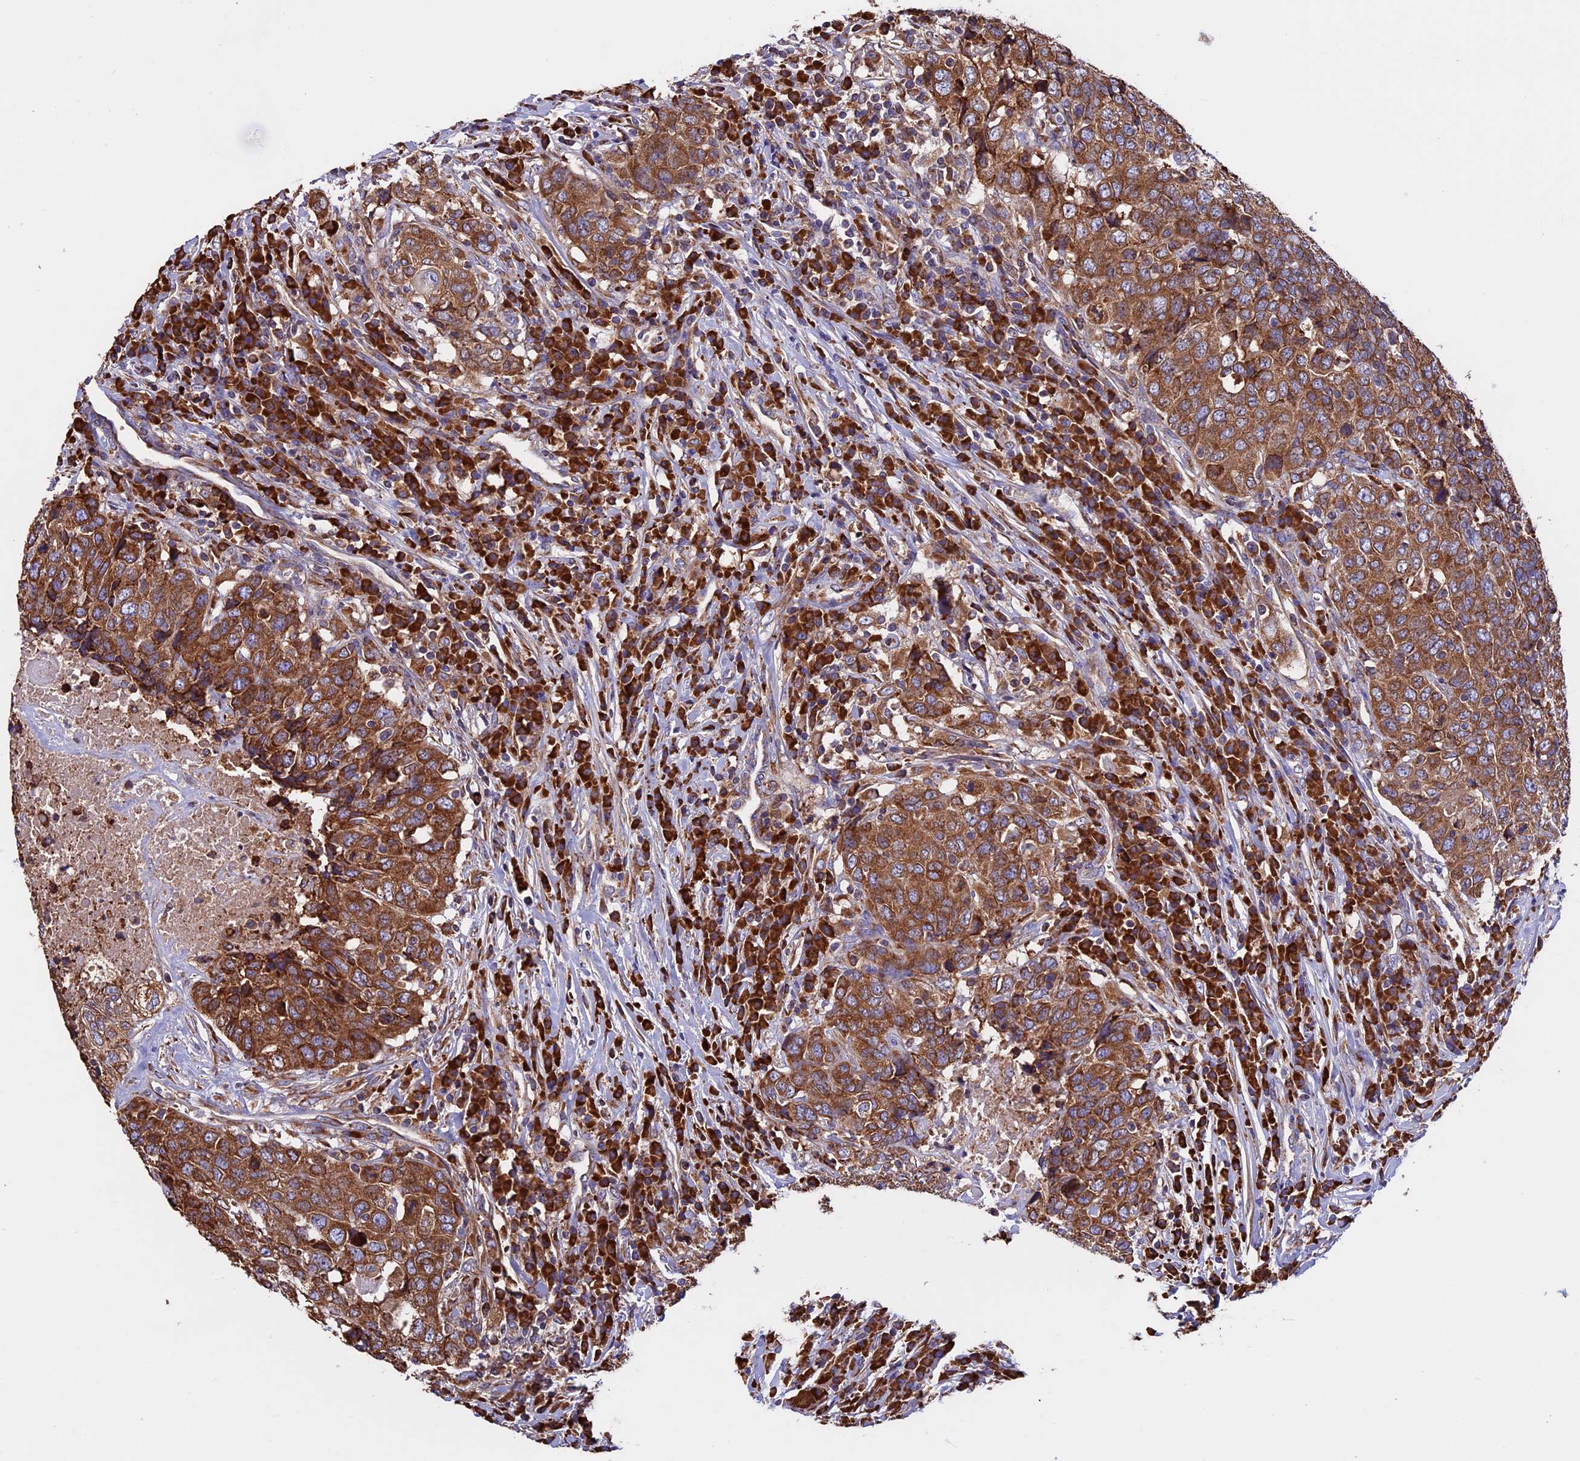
{"staining": {"intensity": "moderate", "quantity": ">75%", "location": "cytoplasmic/membranous"}, "tissue": "head and neck cancer", "cell_type": "Tumor cells", "image_type": "cancer", "snomed": [{"axis": "morphology", "description": "Squamous cell carcinoma, NOS"}, {"axis": "topography", "description": "Head-Neck"}], "caption": "An immunohistochemistry histopathology image of neoplastic tissue is shown. Protein staining in brown shows moderate cytoplasmic/membranous positivity in squamous cell carcinoma (head and neck) within tumor cells. The staining was performed using DAB (3,3'-diaminobenzidine), with brown indicating positive protein expression. Nuclei are stained blue with hematoxylin.", "gene": "BTBD3", "patient": {"sex": "male", "age": 66}}